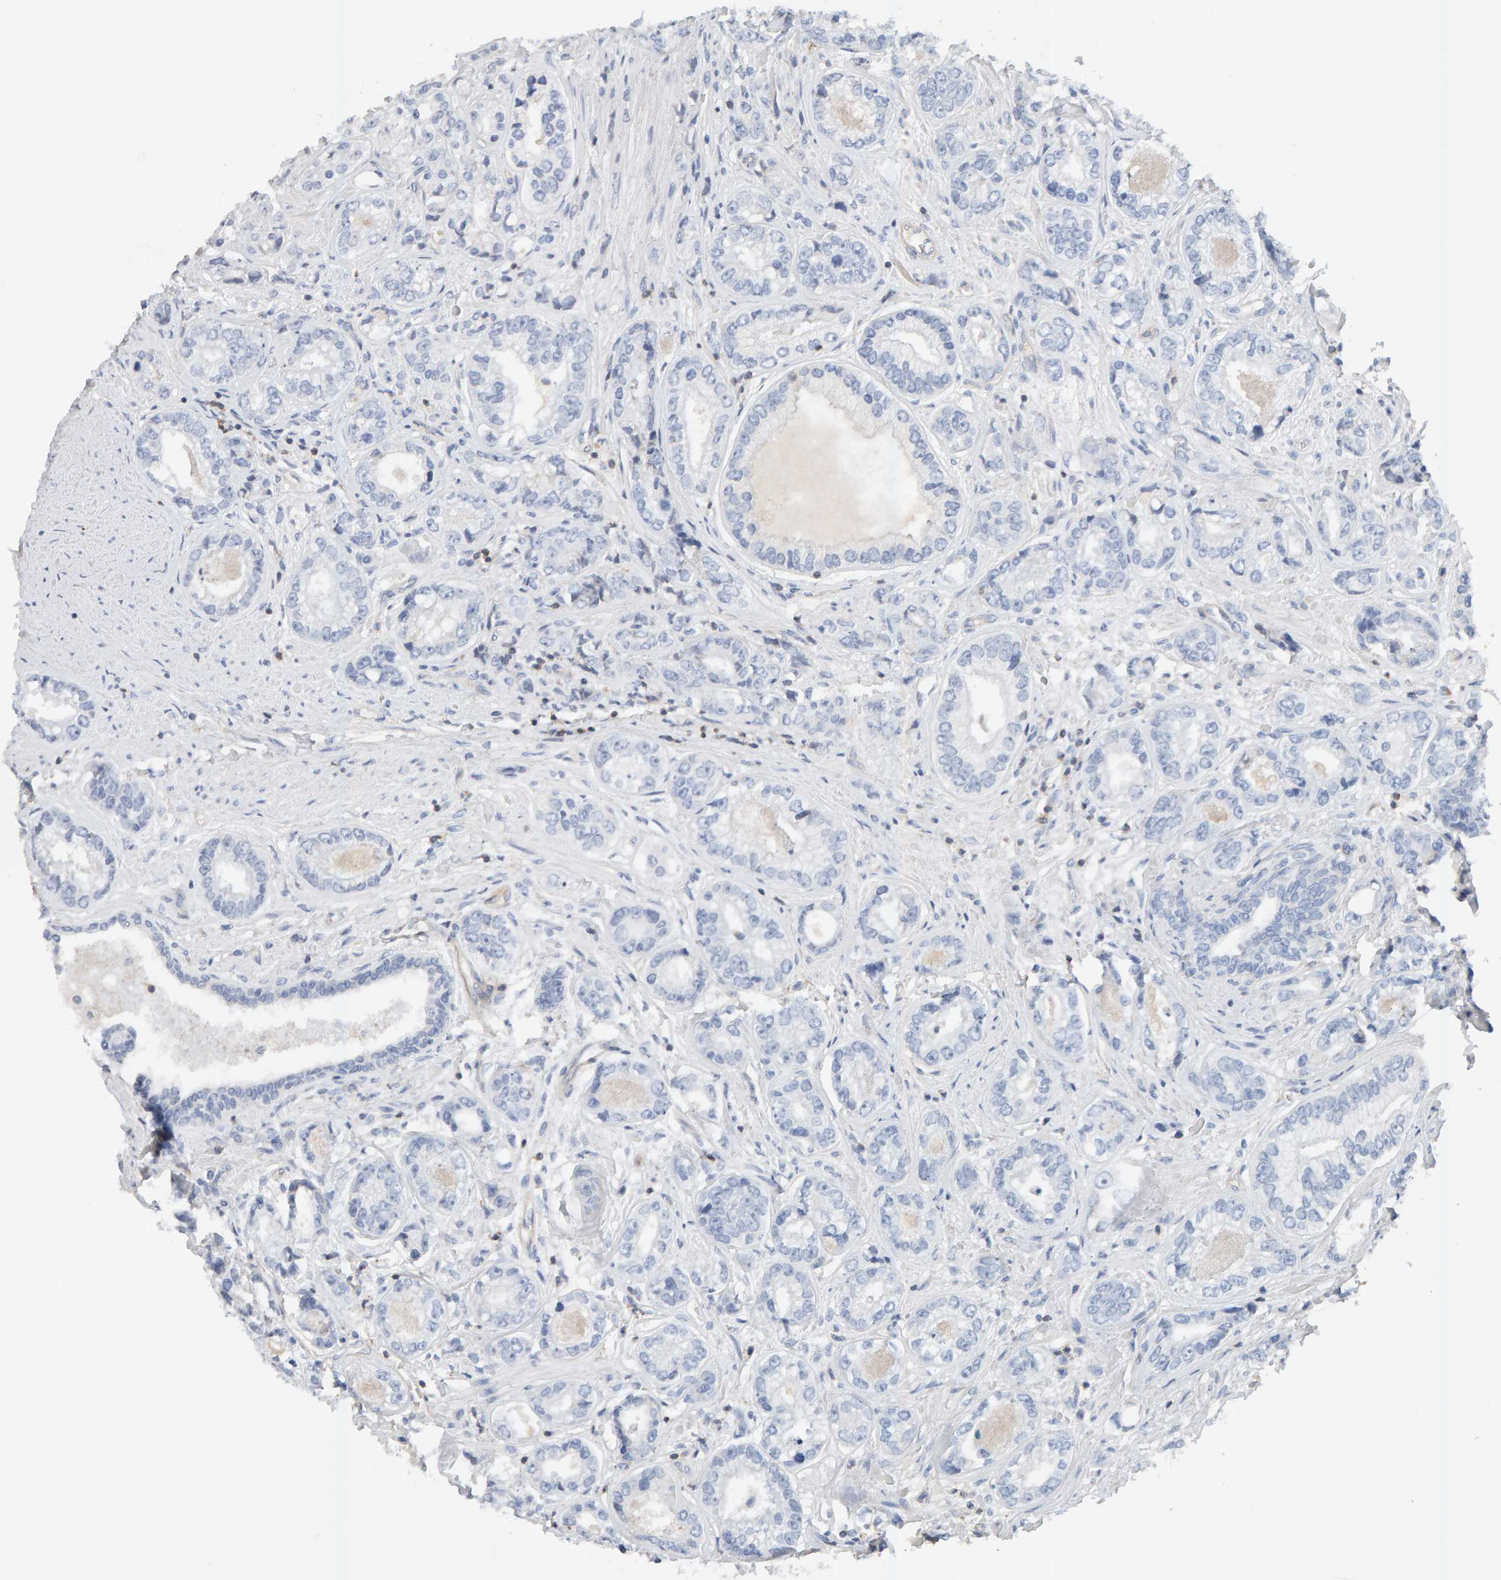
{"staining": {"intensity": "negative", "quantity": "none", "location": "none"}, "tissue": "prostate cancer", "cell_type": "Tumor cells", "image_type": "cancer", "snomed": [{"axis": "morphology", "description": "Adenocarcinoma, High grade"}, {"axis": "topography", "description": "Prostate"}], "caption": "The image exhibits no significant positivity in tumor cells of prostate adenocarcinoma (high-grade).", "gene": "FYN", "patient": {"sex": "male", "age": 61}}